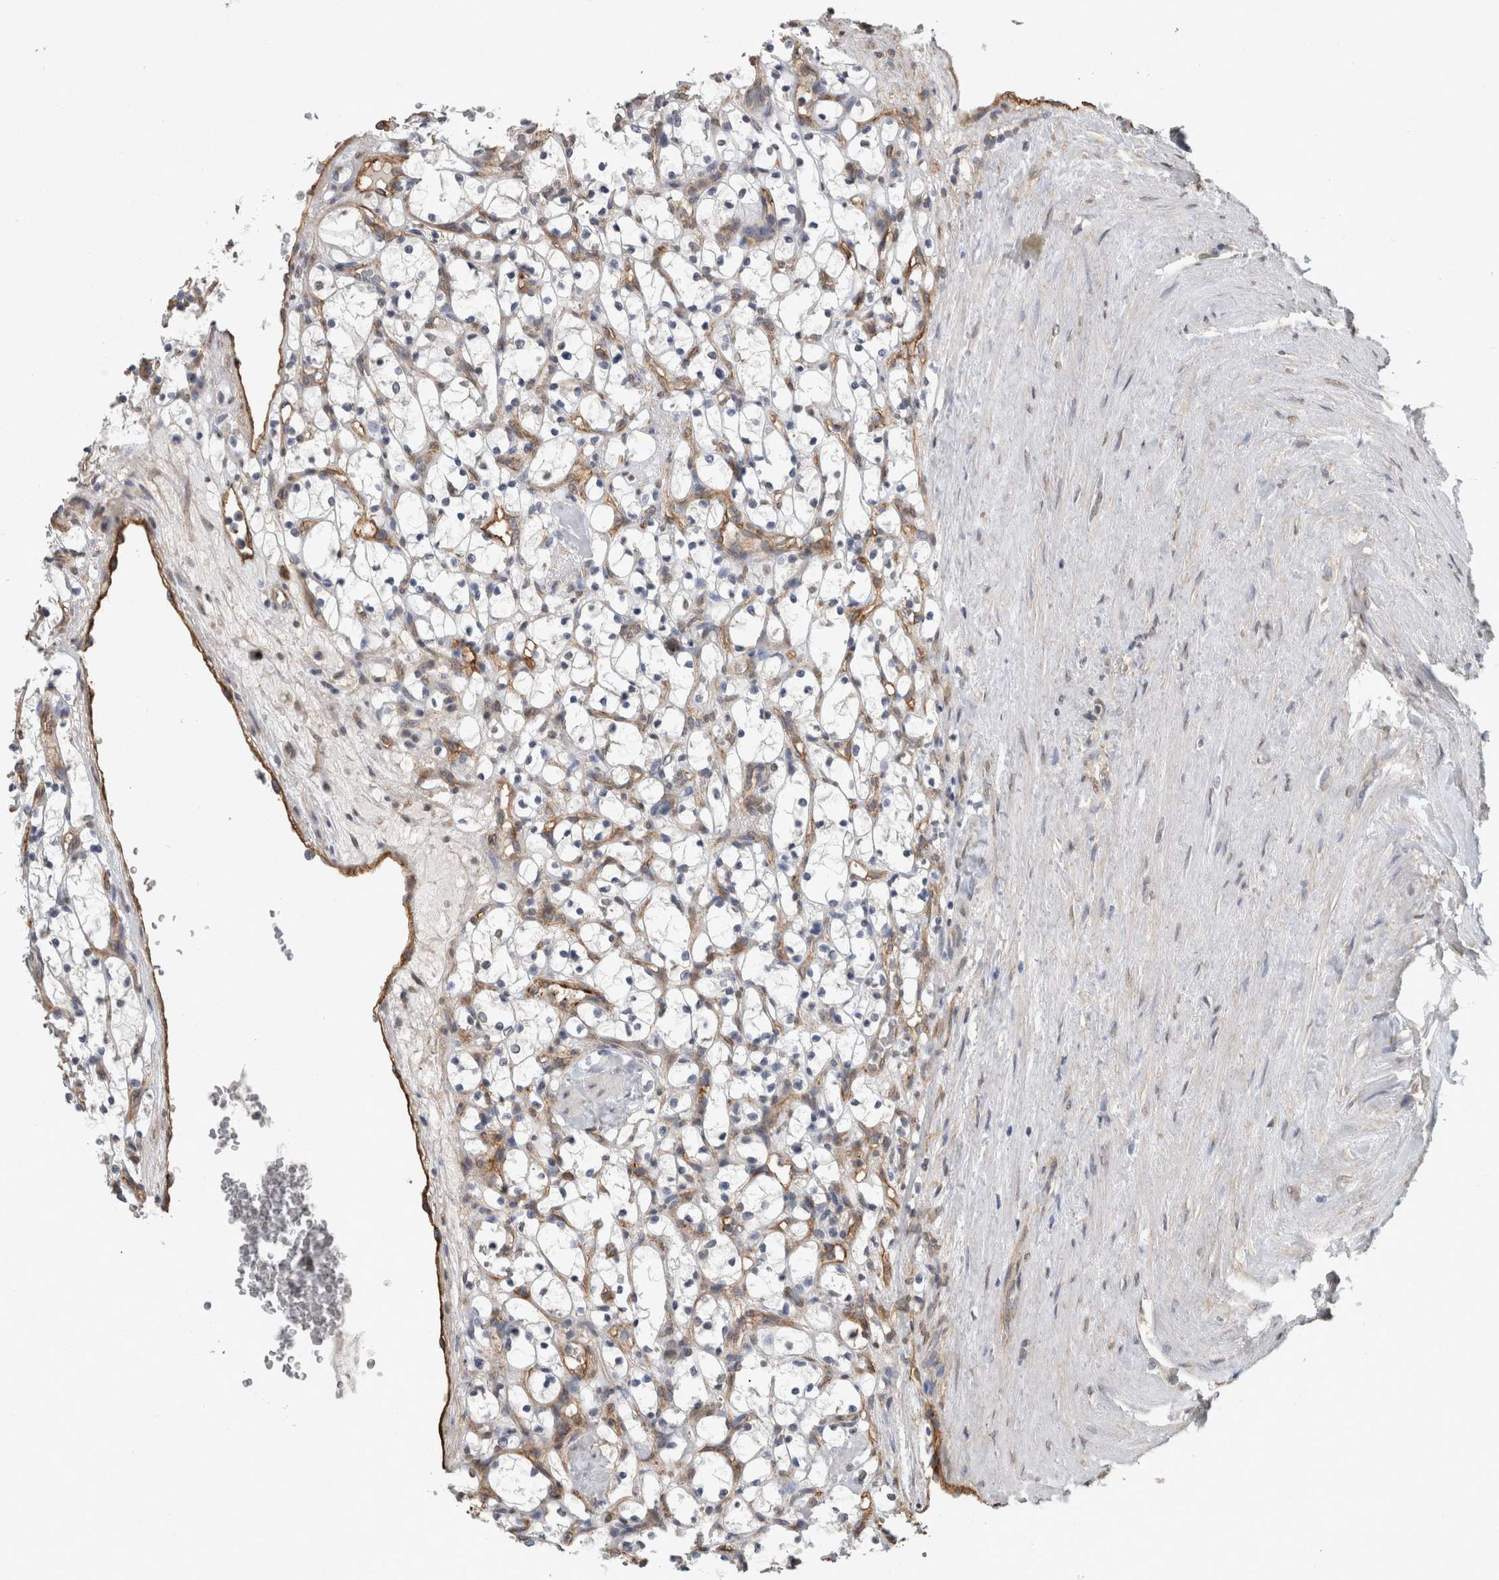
{"staining": {"intensity": "negative", "quantity": "none", "location": "none"}, "tissue": "renal cancer", "cell_type": "Tumor cells", "image_type": "cancer", "snomed": [{"axis": "morphology", "description": "Adenocarcinoma, NOS"}, {"axis": "topography", "description": "Kidney"}], "caption": "Renal cancer (adenocarcinoma) stained for a protein using IHC shows no staining tumor cells.", "gene": "RECK", "patient": {"sex": "female", "age": 69}}